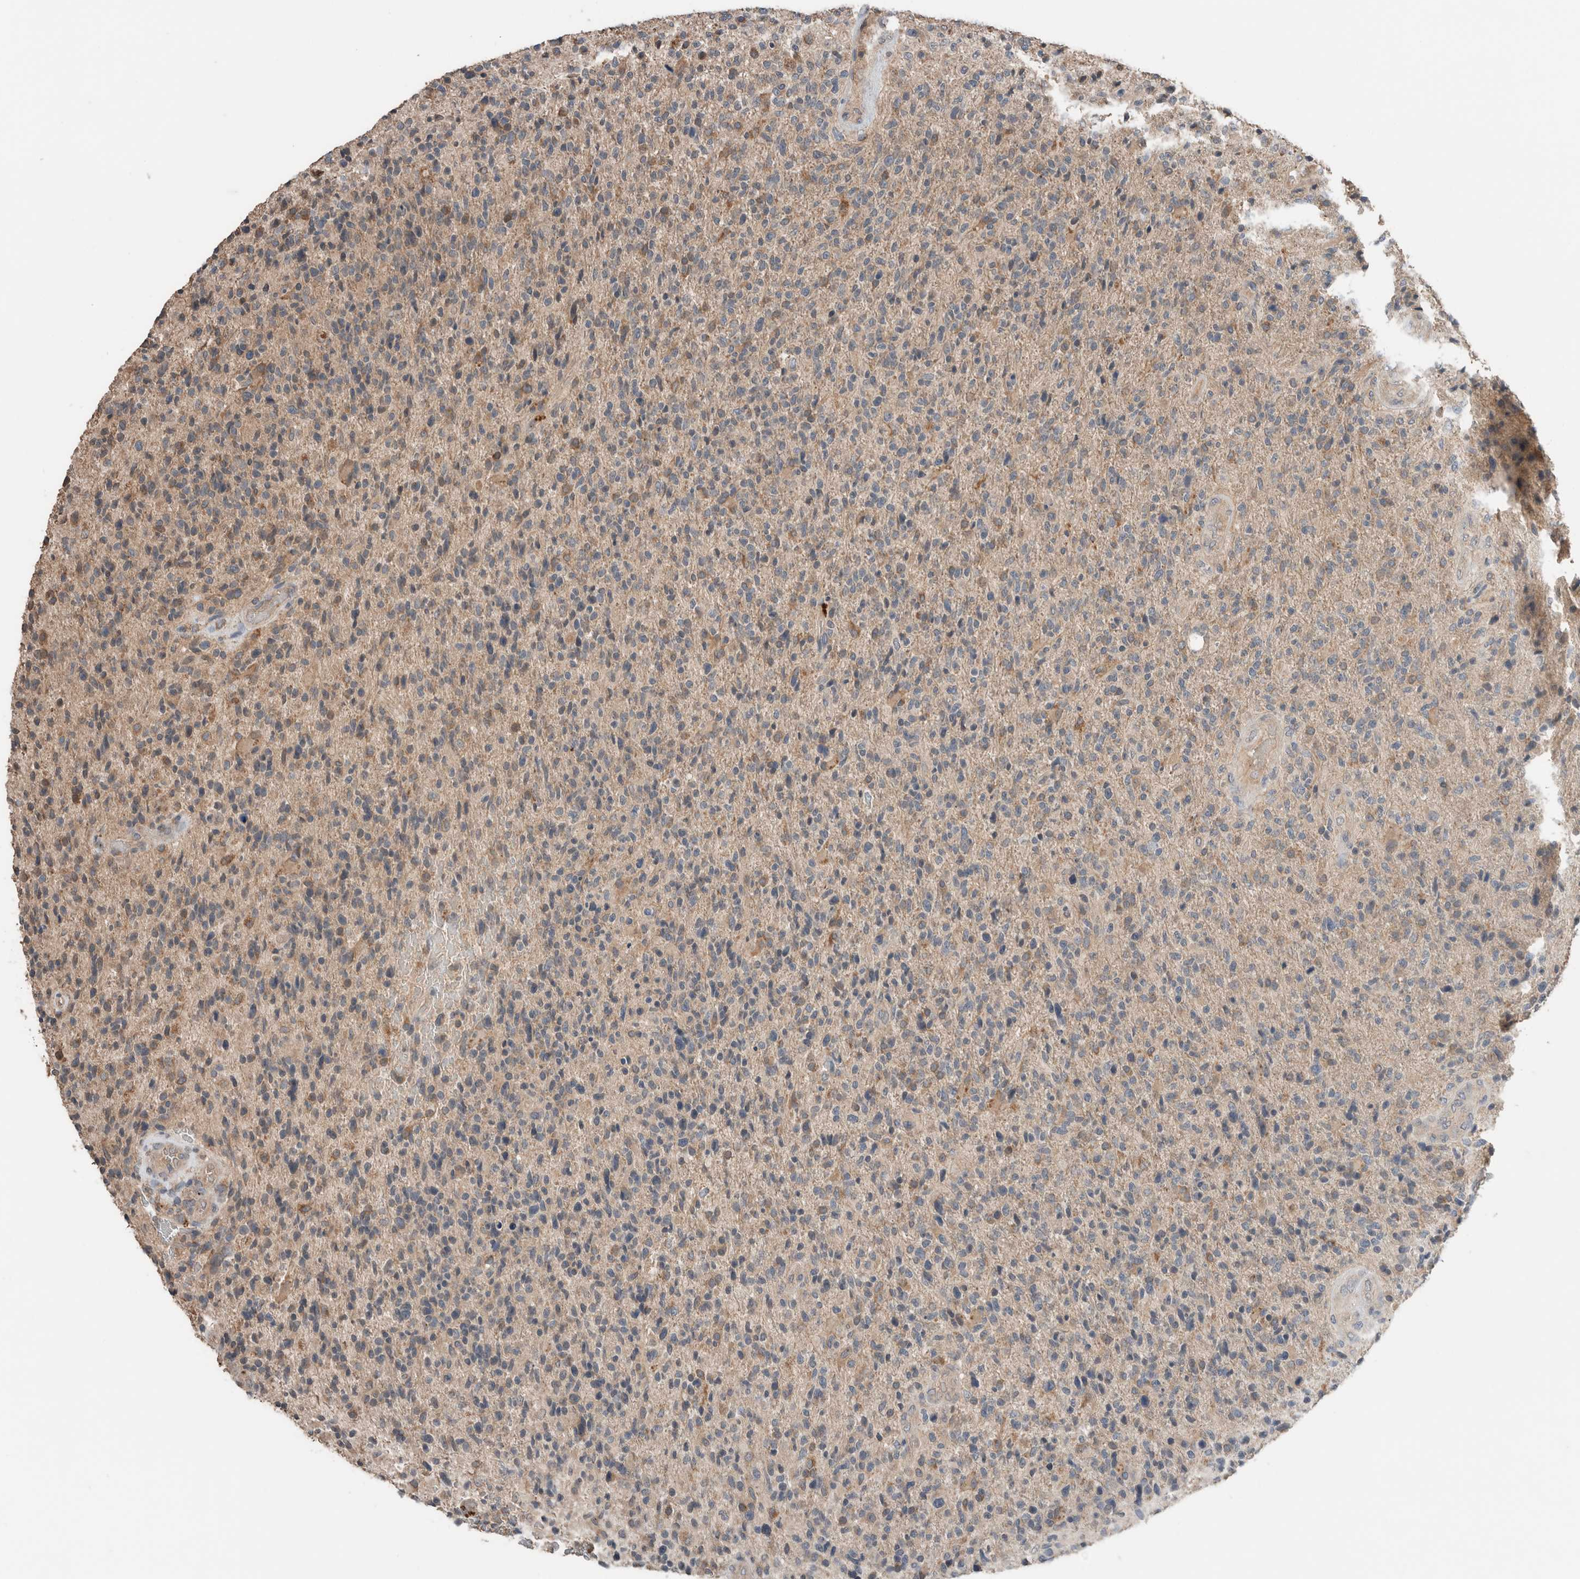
{"staining": {"intensity": "weak", "quantity": "<25%", "location": "cytoplasmic/membranous"}, "tissue": "glioma", "cell_type": "Tumor cells", "image_type": "cancer", "snomed": [{"axis": "morphology", "description": "Glioma, malignant, High grade"}, {"axis": "topography", "description": "Brain"}], "caption": "Protein analysis of glioma shows no significant positivity in tumor cells.", "gene": "ERAP2", "patient": {"sex": "male", "age": 72}}